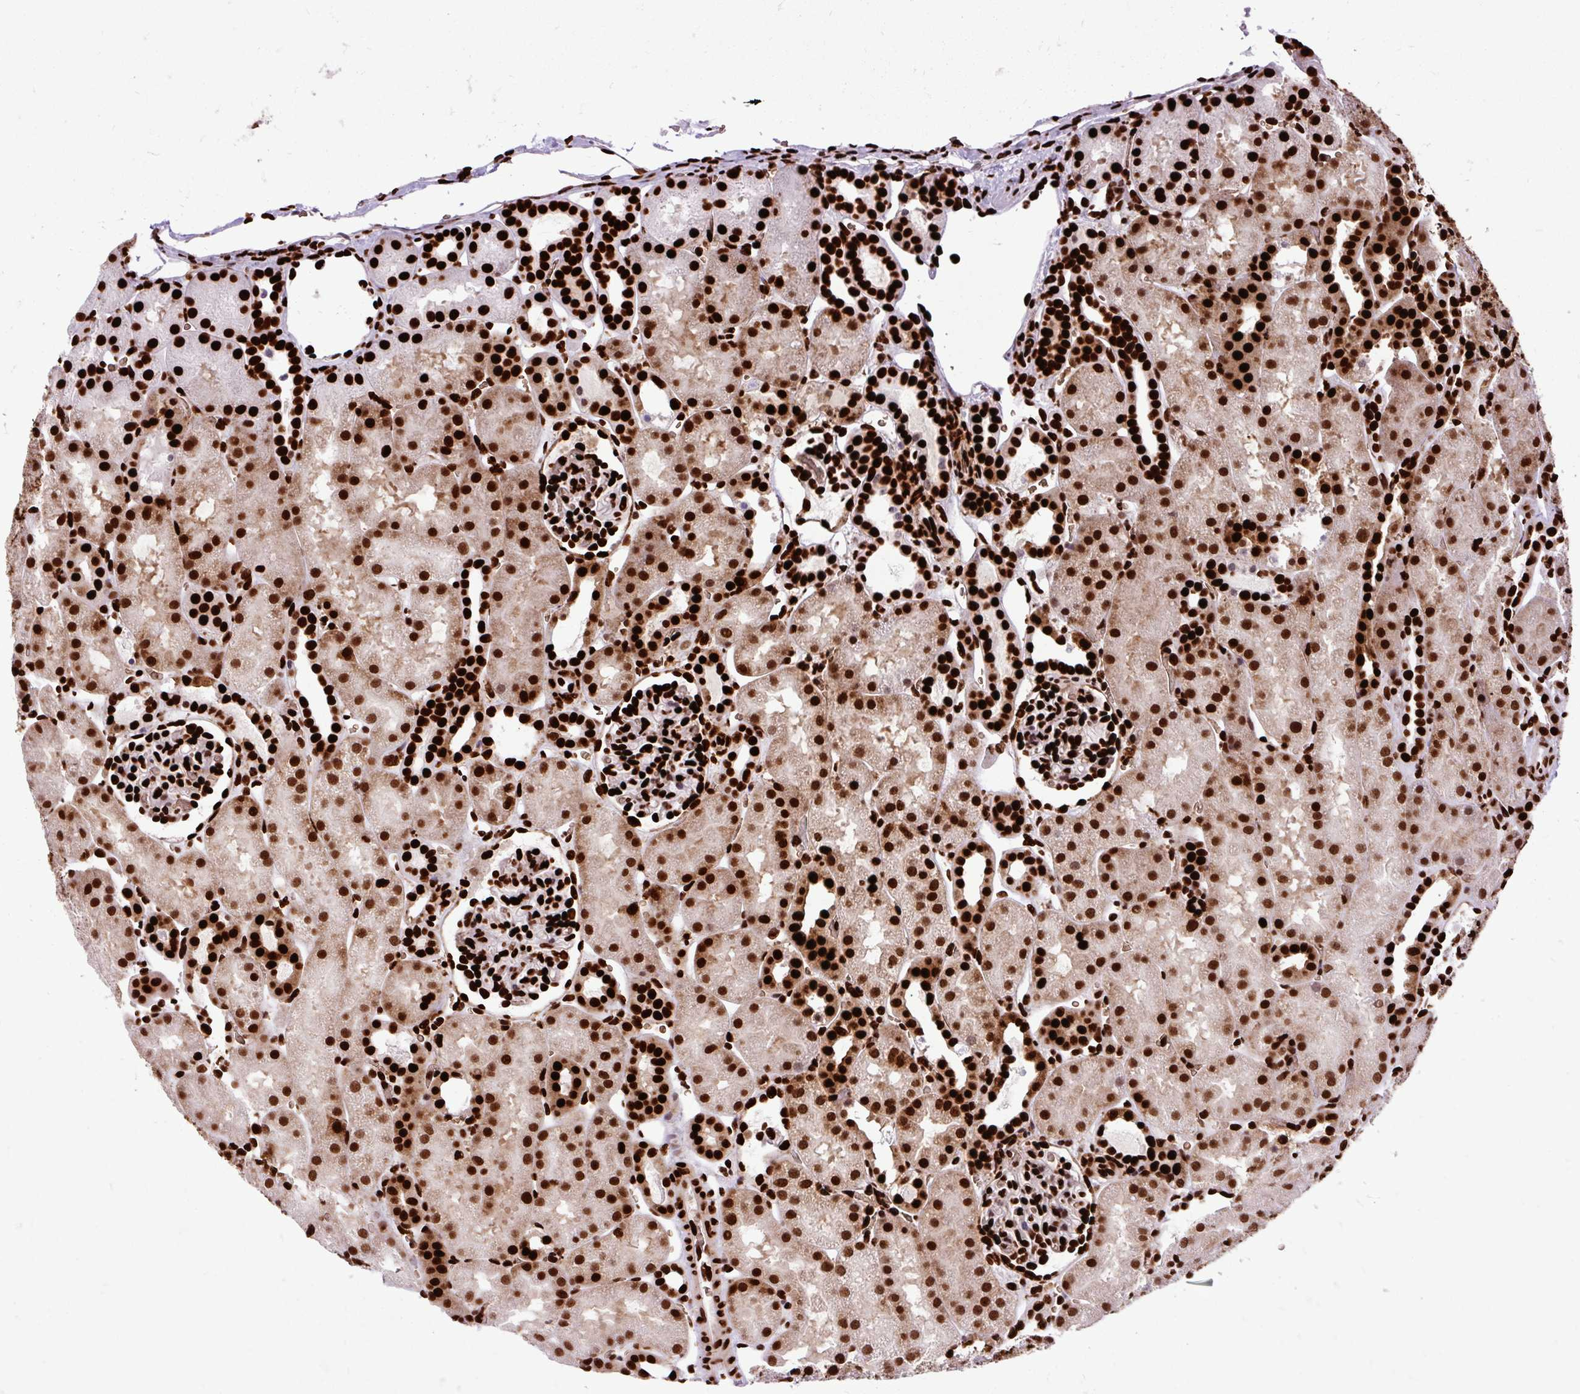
{"staining": {"intensity": "strong", "quantity": ">75%", "location": "nuclear"}, "tissue": "kidney", "cell_type": "Cells in glomeruli", "image_type": "normal", "snomed": [{"axis": "morphology", "description": "Normal tissue, NOS"}, {"axis": "topography", "description": "Kidney"}], "caption": "Normal kidney exhibits strong nuclear staining in about >75% of cells in glomeruli.", "gene": "FUS", "patient": {"sex": "male", "age": 2}}